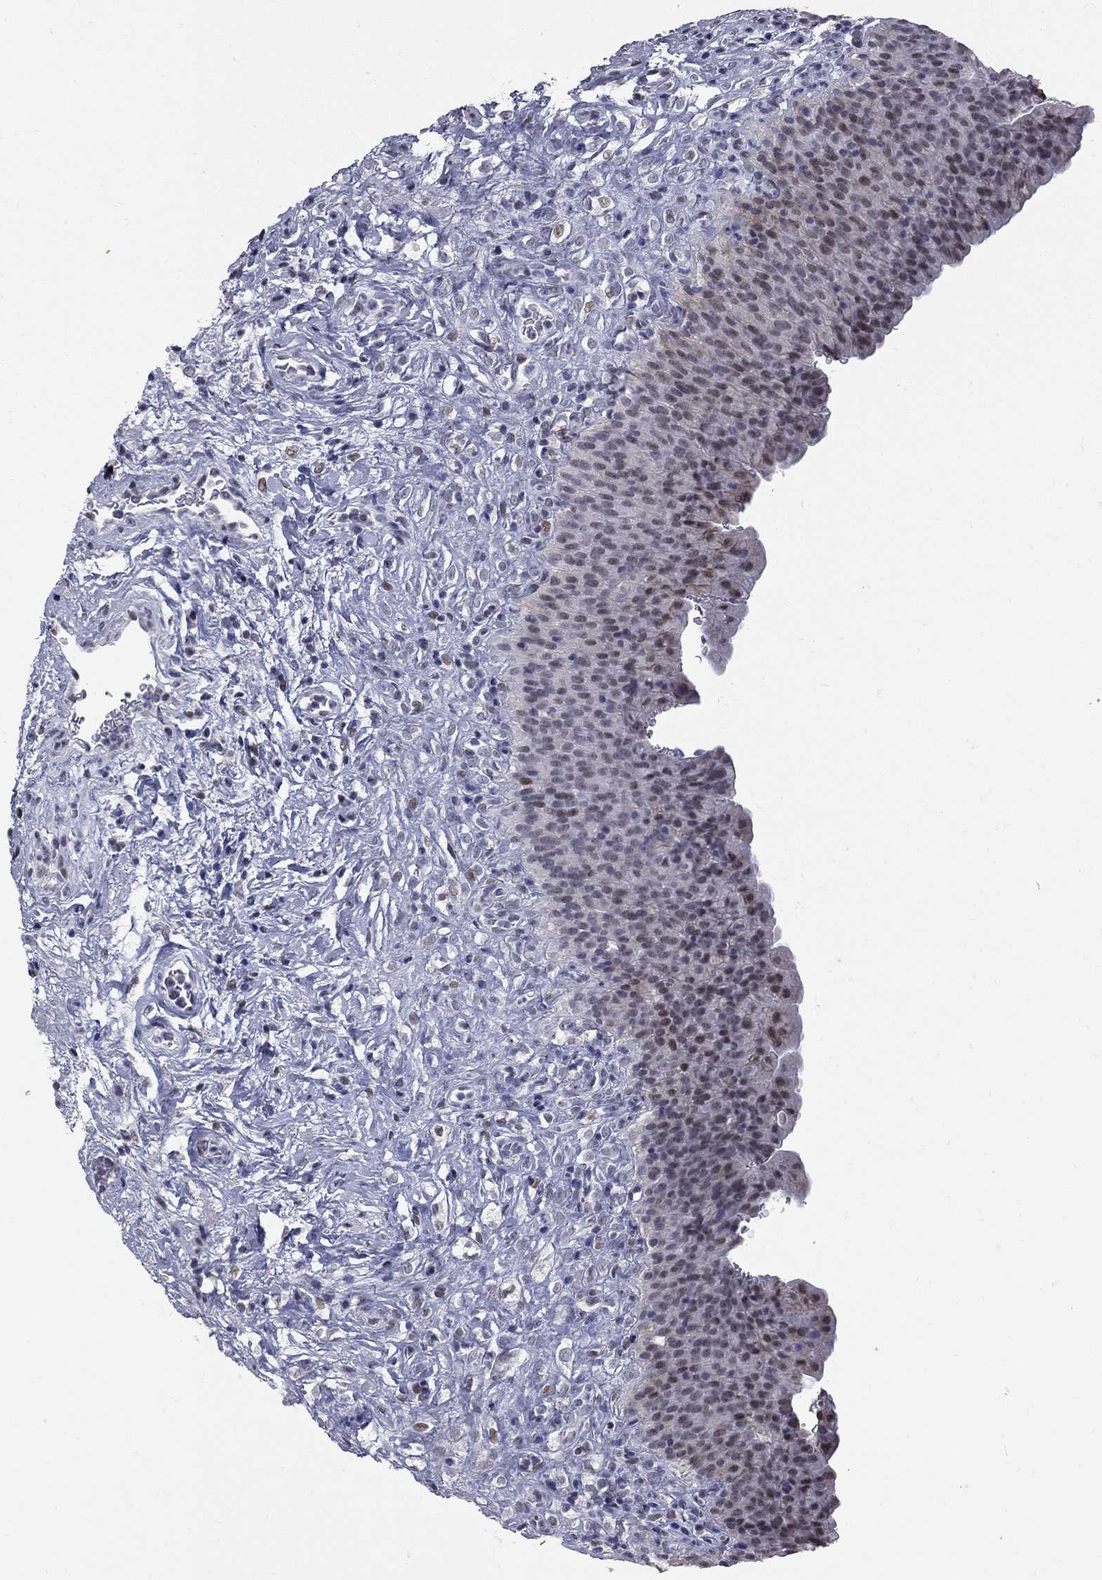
{"staining": {"intensity": "moderate", "quantity": "<25%", "location": "nuclear"}, "tissue": "urinary bladder", "cell_type": "Urothelial cells", "image_type": "normal", "snomed": [{"axis": "morphology", "description": "Normal tissue, NOS"}, {"axis": "topography", "description": "Urinary bladder"}], "caption": "The immunohistochemical stain shows moderate nuclear expression in urothelial cells of normal urinary bladder.", "gene": "ZNF154", "patient": {"sex": "male", "age": 76}}